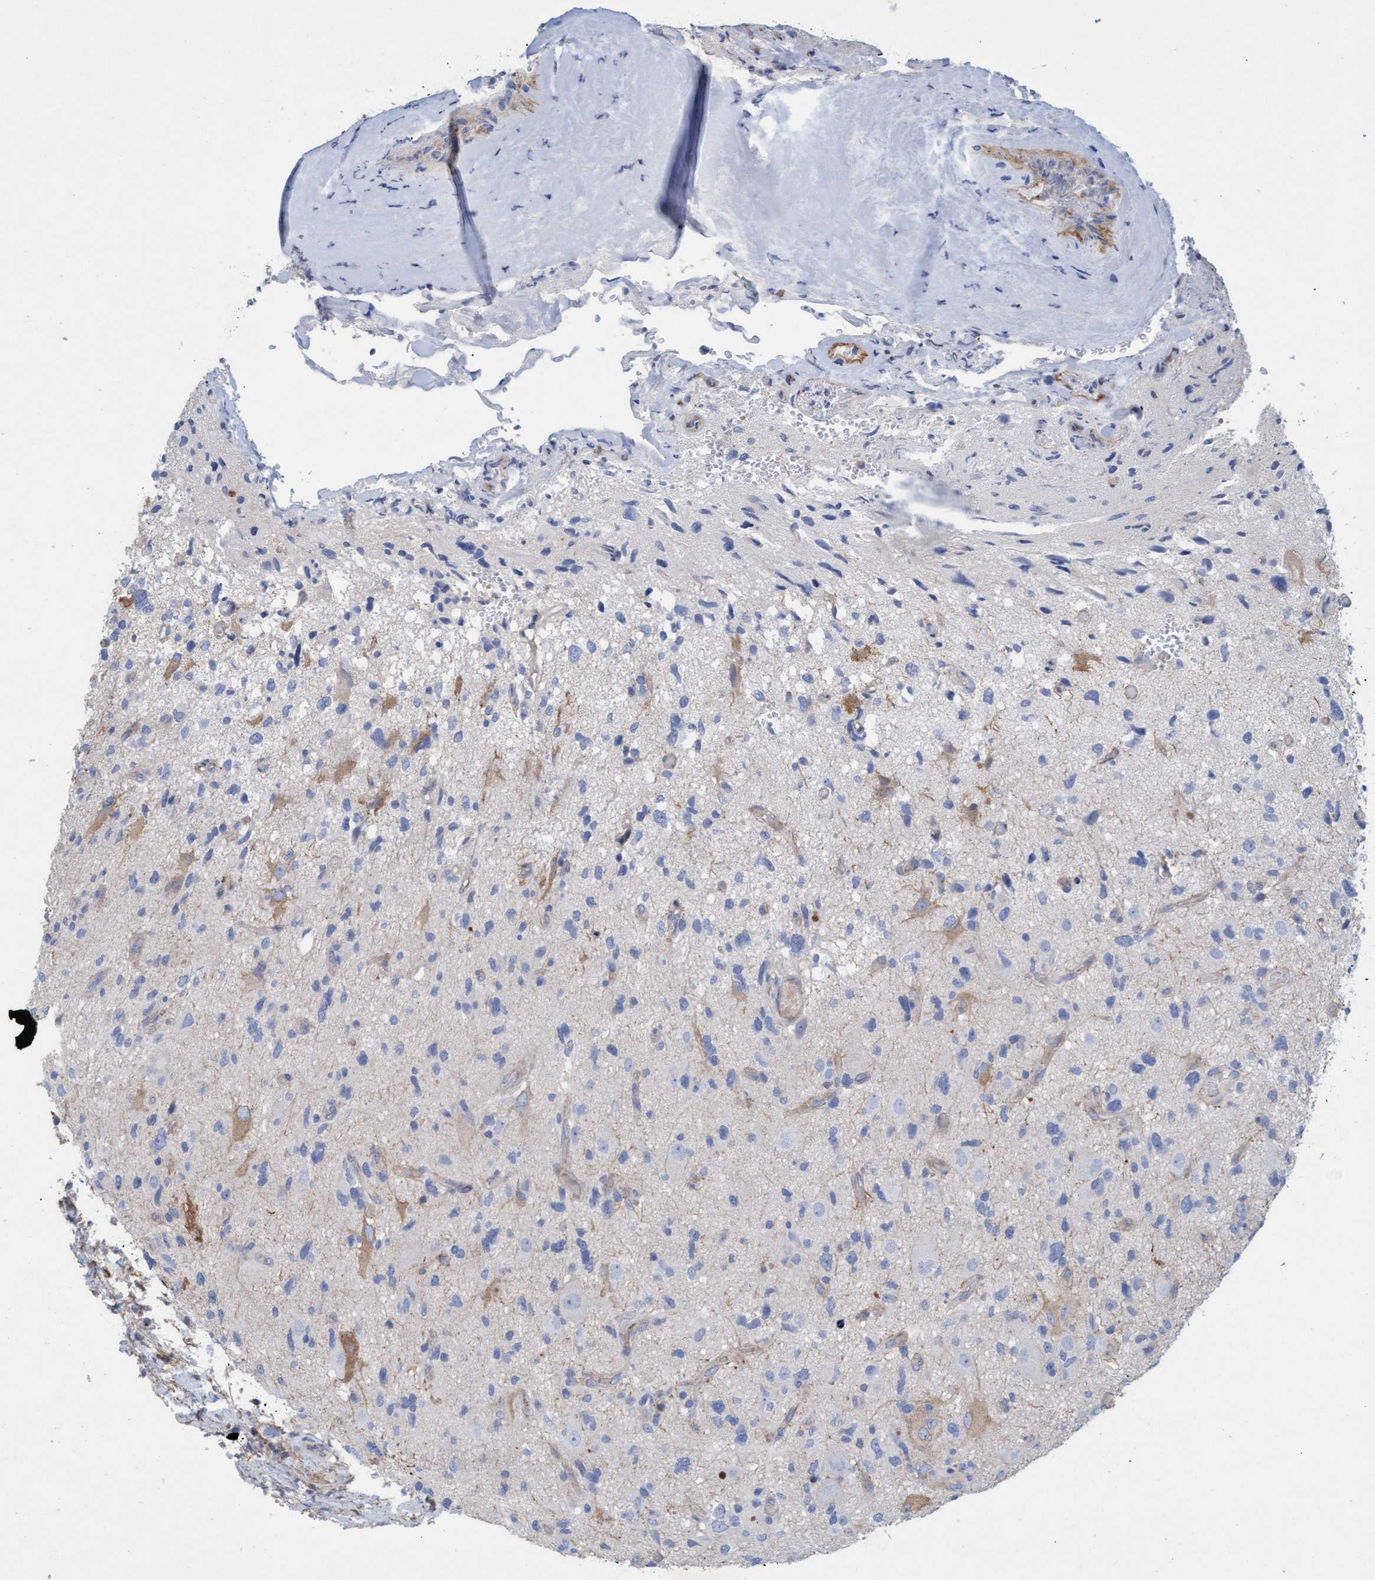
{"staining": {"intensity": "weak", "quantity": "<25%", "location": "cytoplasmic/membranous"}, "tissue": "glioma", "cell_type": "Tumor cells", "image_type": "cancer", "snomed": [{"axis": "morphology", "description": "Glioma, malignant, High grade"}, {"axis": "topography", "description": "Brain"}], "caption": "This micrograph is of malignant glioma (high-grade) stained with immunohistochemistry to label a protein in brown with the nuclei are counter-stained blue. There is no staining in tumor cells. (Immunohistochemistry (ihc), brightfield microscopy, high magnification).", "gene": "SIGIRR", "patient": {"sex": "male", "age": 33}}